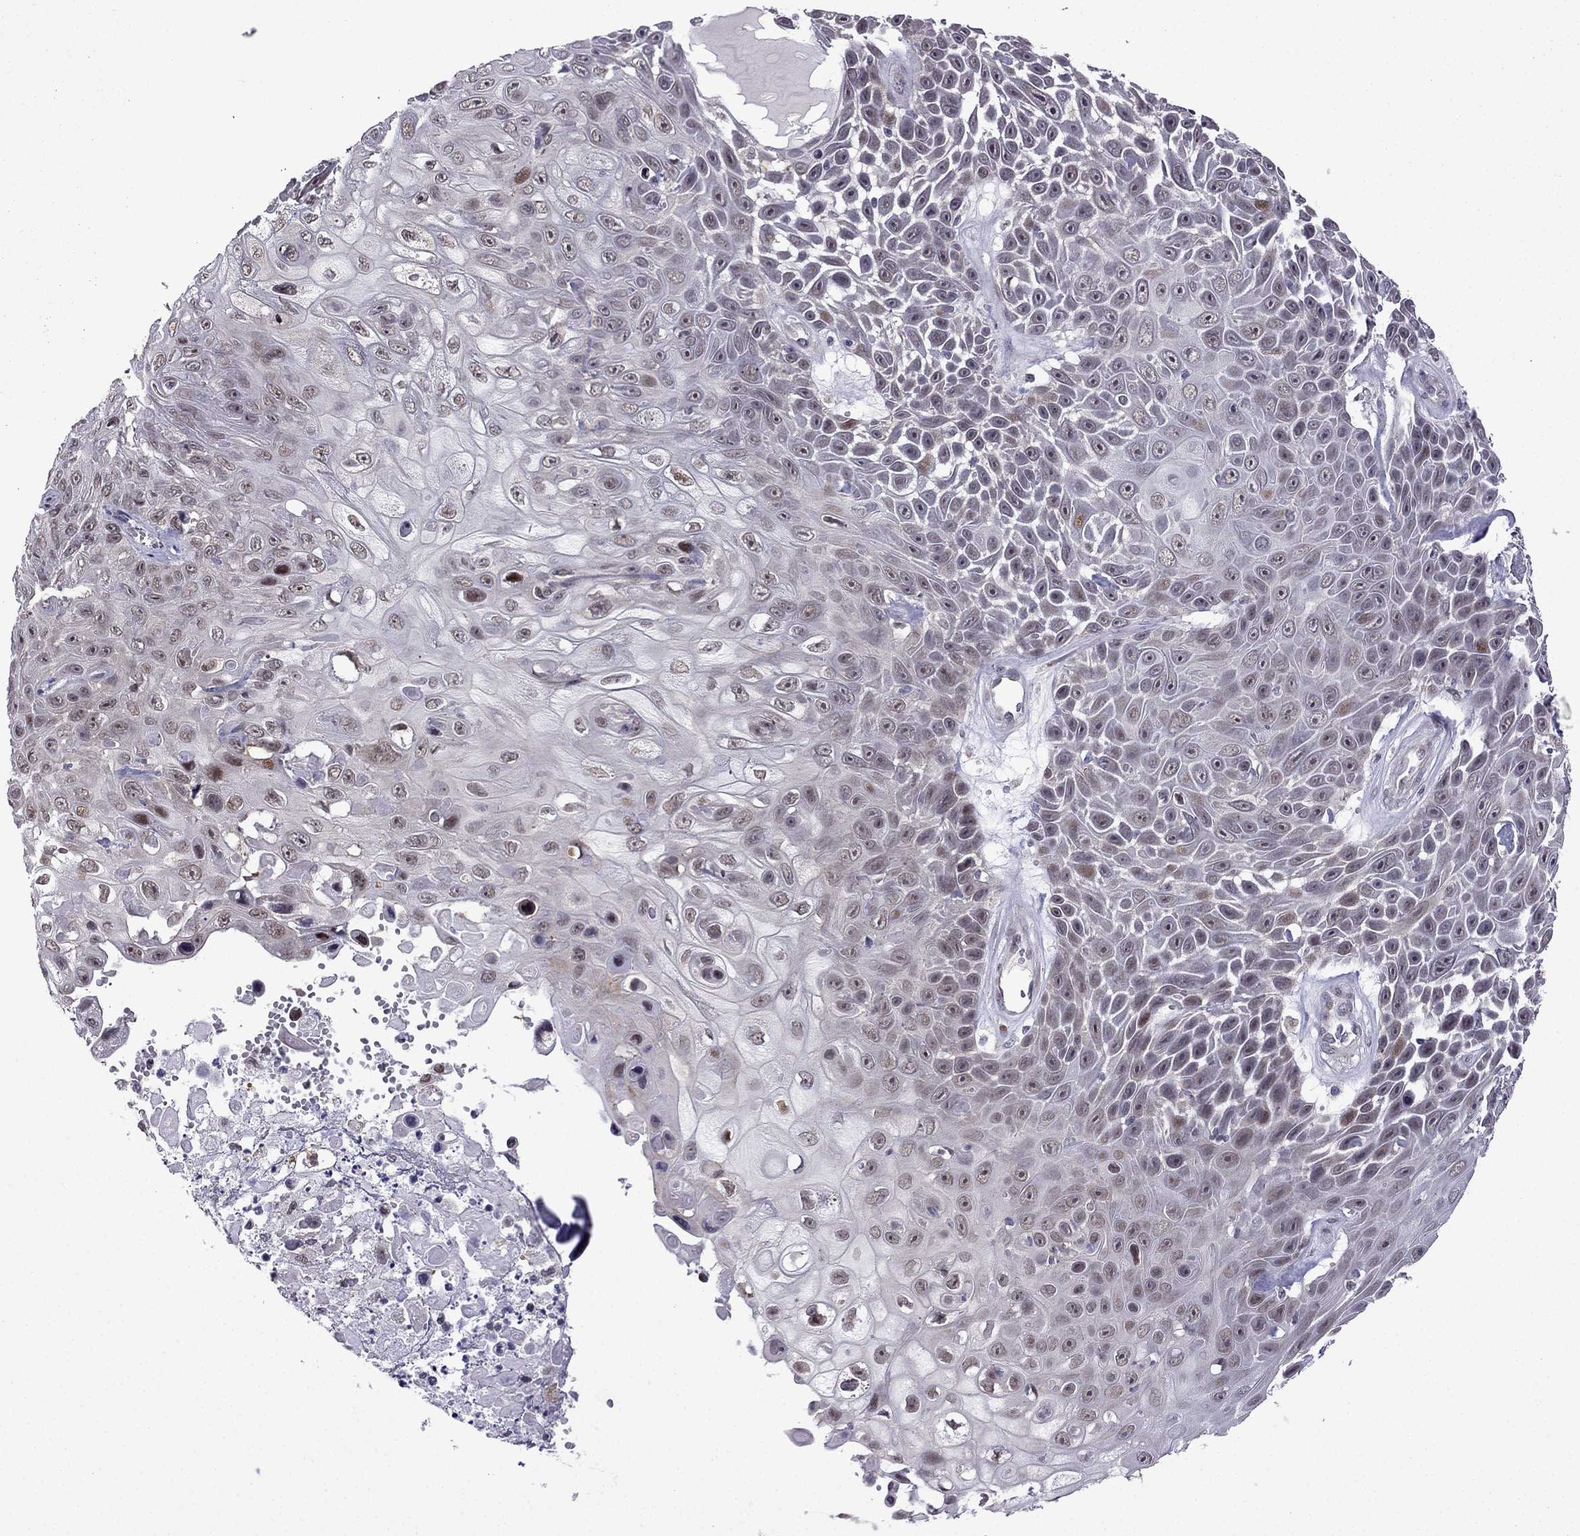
{"staining": {"intensity": "moderate", "quantity": "<25%", "location": "nuclear"}, "tissue": "skin cancer", "cell_type": "Tumor cells", "image_type": "cancer", "snomed": [{"axis": "morphology", "description": "Squamous cell carcinoma, NOS"}, {"axis": "topography", "description": "Skin"}], "caption": "Moderate nuclear positivity is seen in approximately <25% of tumor cells in skin cancer. (Brightfield microscopy of DAB IHC at high magnification).", "gene": "FGF3", "patient": {"sex": "male", "age": 82}}